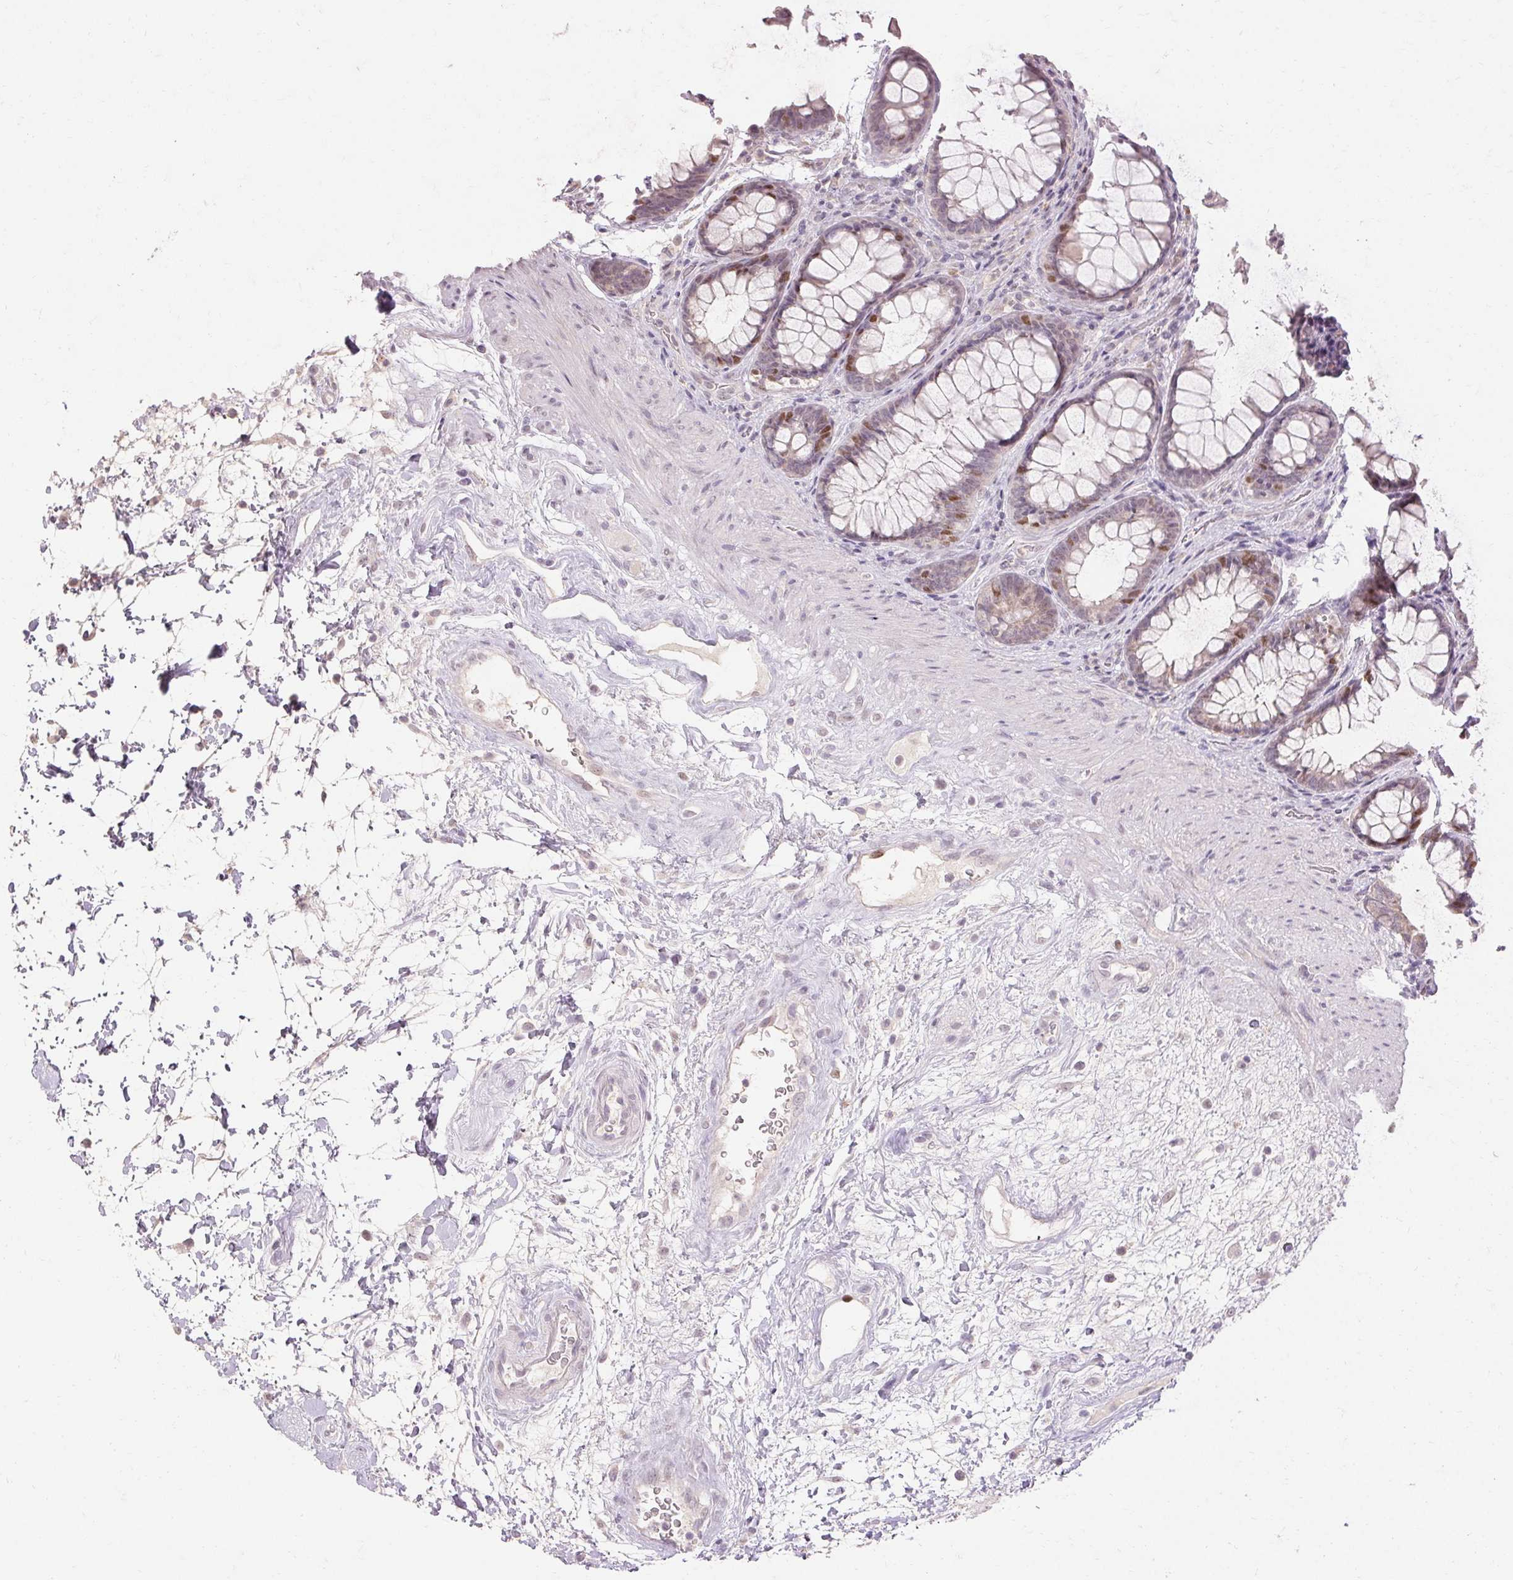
{"staining": {"intensity": "moderate", "quantity": "<25%", "location": "nuclear"}, "tissue": "rectum", "cell_type": "Glandular cells", "image_type": "normal", "snomed": [{"axis": "morphology", "description": "Normal tissue, NOS"}, {"axis": "topography", "description": "Rectum"}], "caption": "This is an image of immunohistochemistry staining of benign rectum, which shows moderate positivity in the nuclear of glandular cells.", "gene": "SKP2", "patient": {"sex": "male", "age": 72}}